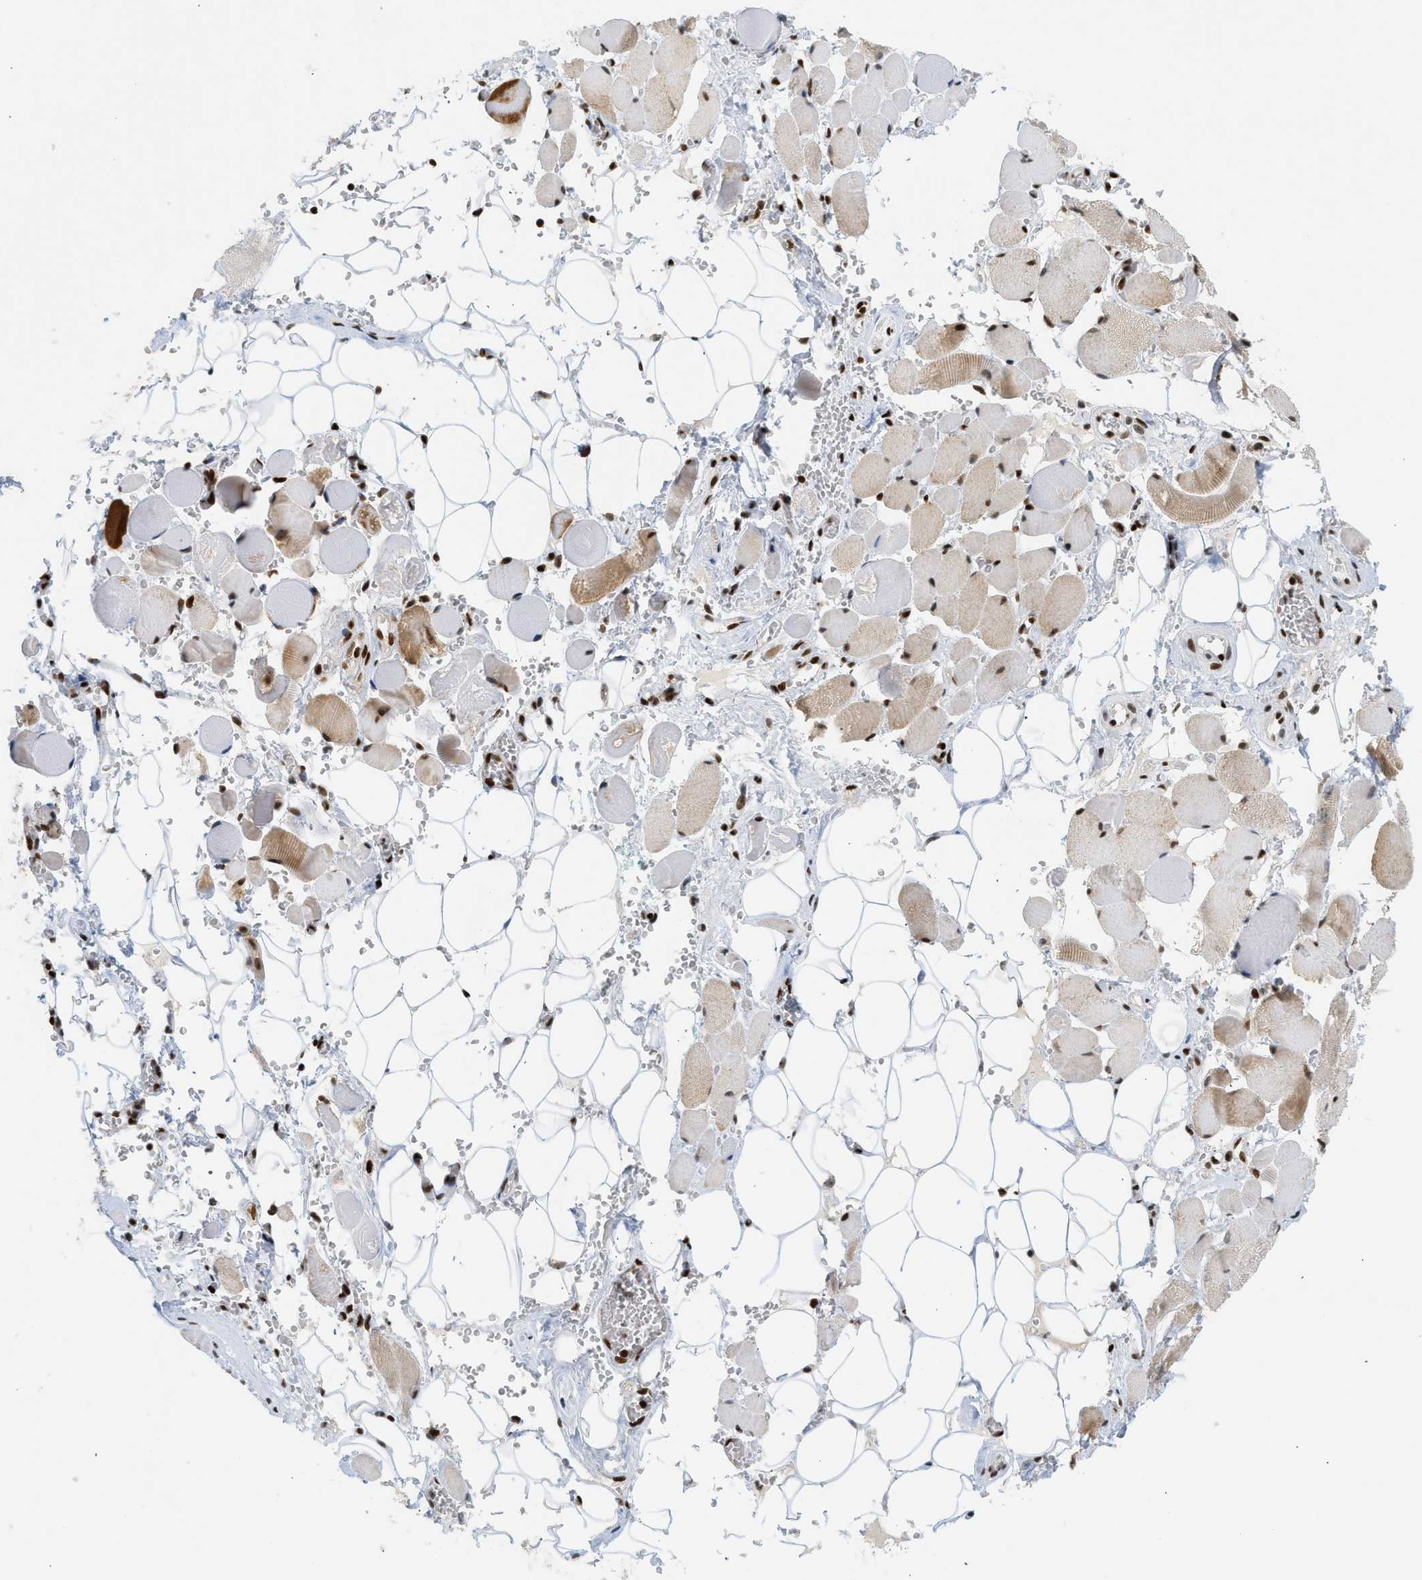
{"staining": {"intensity": "strong", "quantity": ">75%", "location": "nuclear"}, "tissue": "adipose tissue", "cell_type": "Adipocytes", "image_type": "normal", "snomed": [{"axis": "morphology", "description": "Squamous cell carcinoma, NOS"}, {"axis": "topography", "description": "Oral tissue"}, {"axis": "topography", "description": "Head-Neck"}], "caption": "The image displays immunohistochemical staining of normal adipose tissue. There is strong nuclear staining is seen in approximately >75% of adipocytes.", "gene": "ZNF22", "patient": {"sex": "female", "age": 50}}